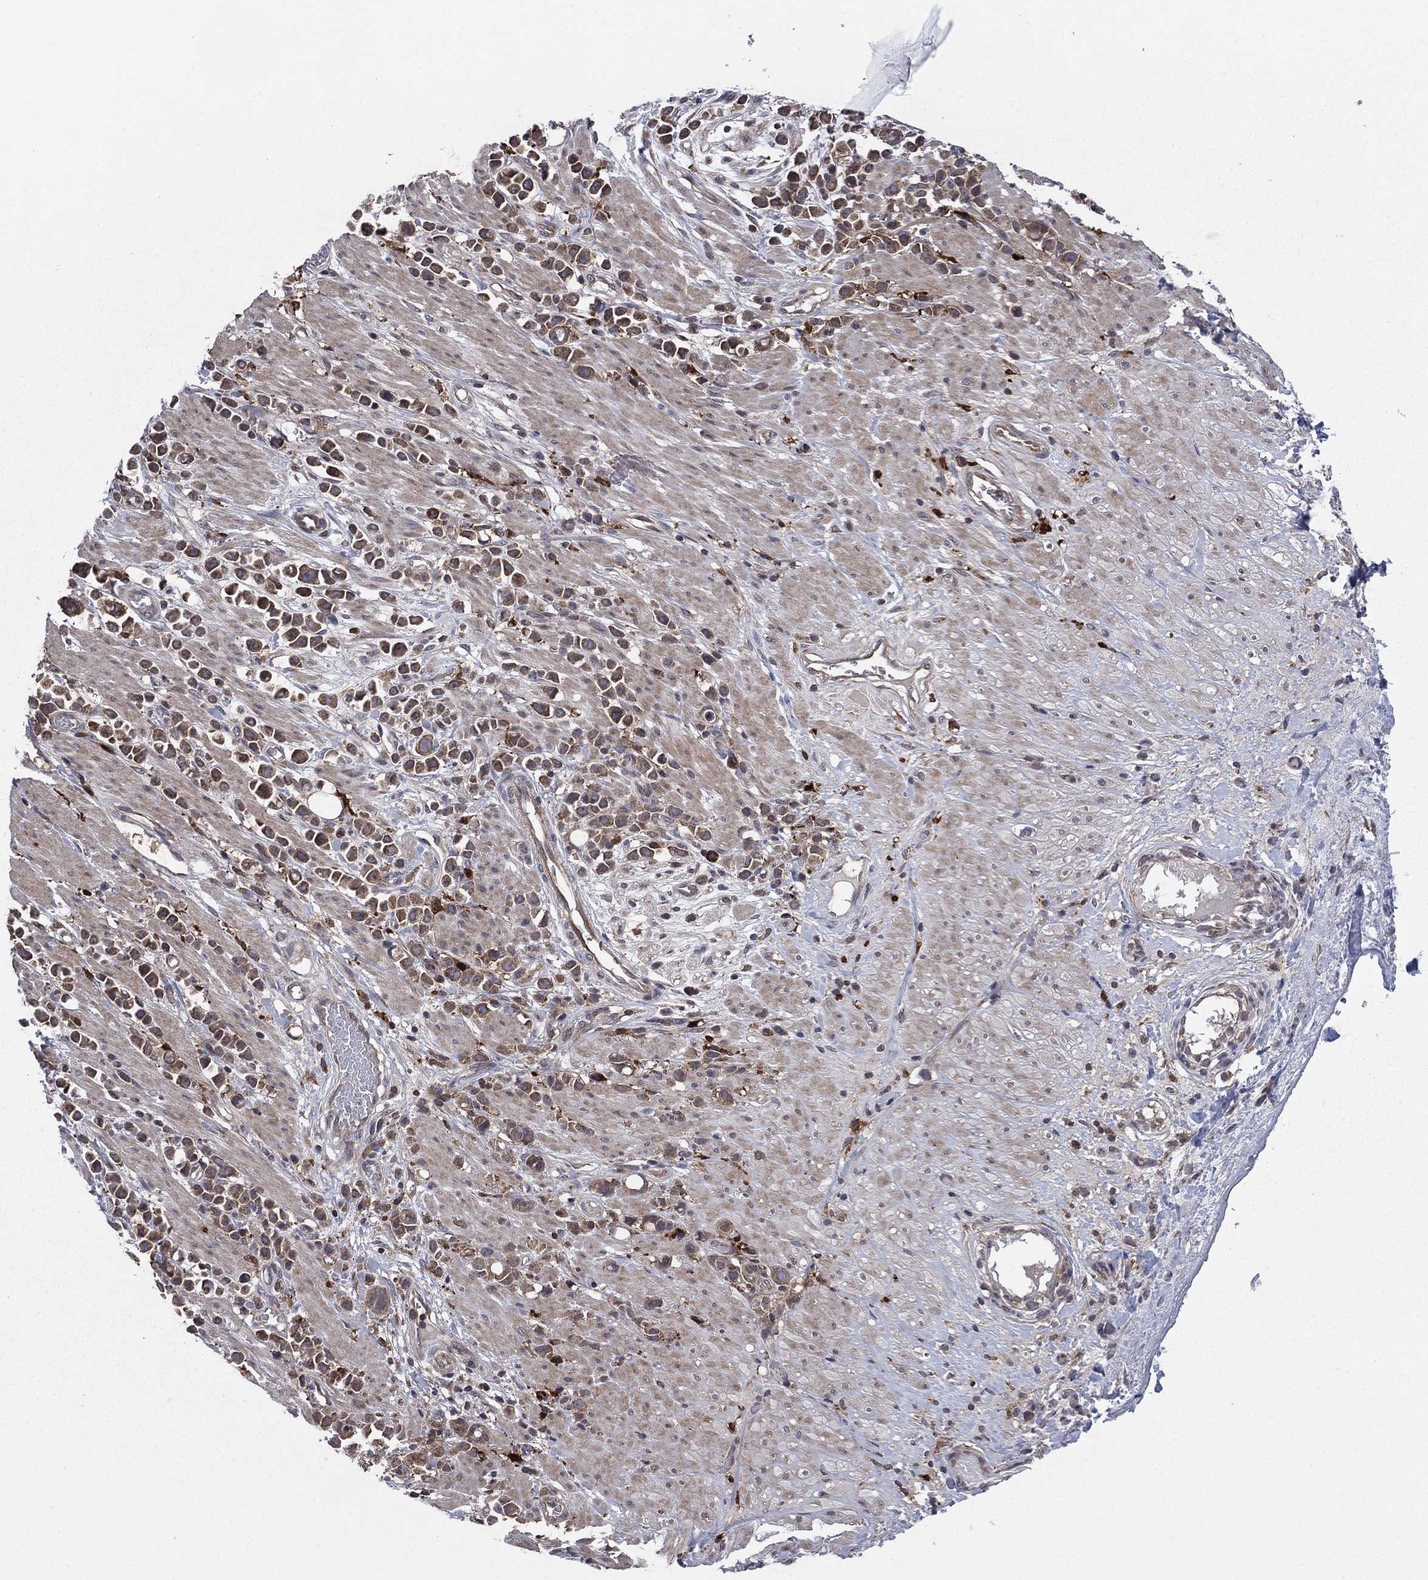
{"staining": {"intensity": "moderate", "quantity": ">75%", "location": "cytoplasmic/membranous"}, "tissue": "stomach cancer", "cell_type": "Tumor cells", "image_type": "cancer", "snomed": [{"axis": "morphology", "description": "Adenocarcinoma, NOS"}, {"axis": "topography", "description": "Stomach"}], "caption": "Moderate cytoplasmic/membranous staining is identified in about >75% of tumor cells in stomach adenocarcinoma. (Brightfield microscopy of DAB IHC at high magnification).", "gene": "C2orf76", "patient": {"sex": "male", "age": 82}}